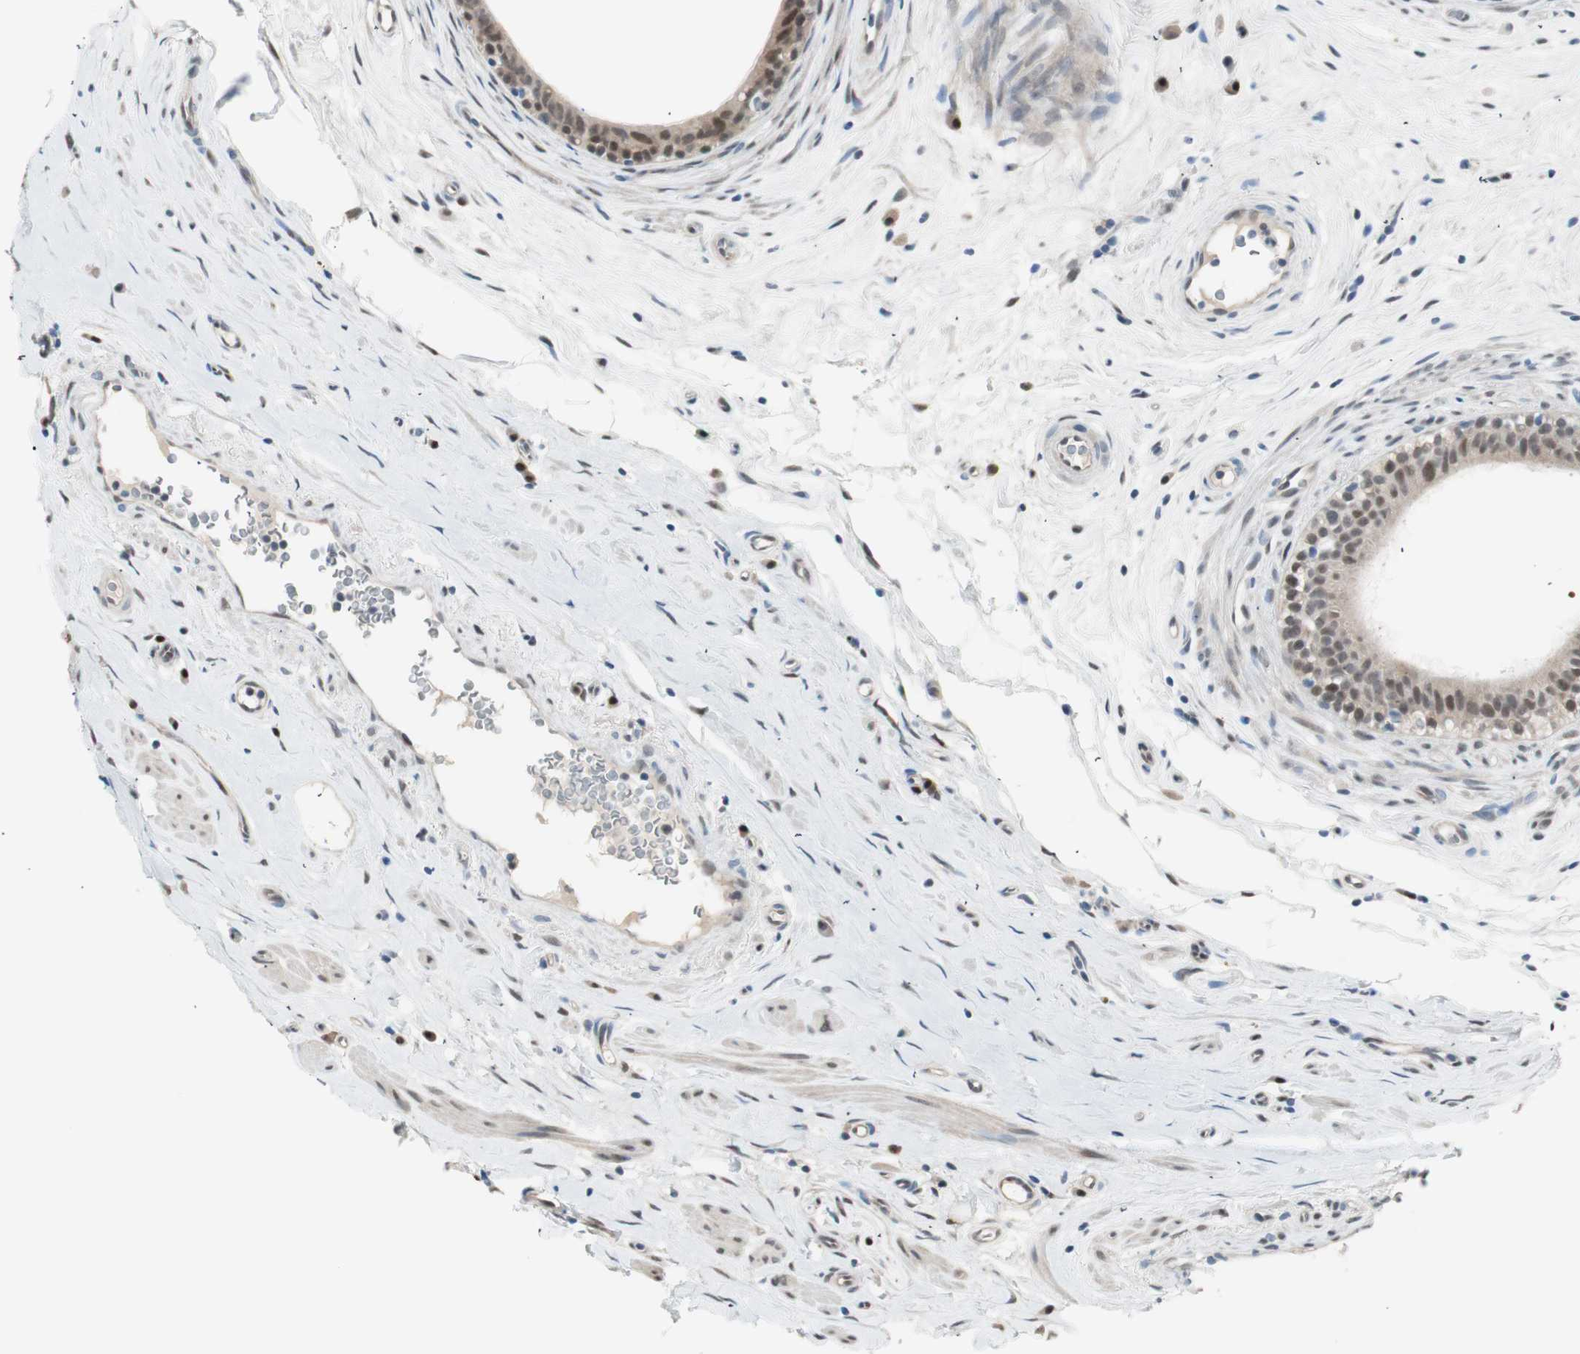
{"staining": {"intensity": "moderate", "quantity": ">75%", "location": "nuclear"}, "tissue": "epididymis", "cell_type": "Glandular cells", "image_type": "normal", "snomed": [{"axis": "morphology", "description": "Normal tissue, NOS"}, {"axis": "morphology", "description": "Inflammation, NOS"}, {"axis": "topography", "description": "Epididymis"}], "caption": "High-power microscopy captured an IHC micrograph of benign epididymis, revealing moderate nuclear staining in approximately >75% of glandular cells.", "gene": "LONP2", "patient": {"sex": "male", "age": 84}}